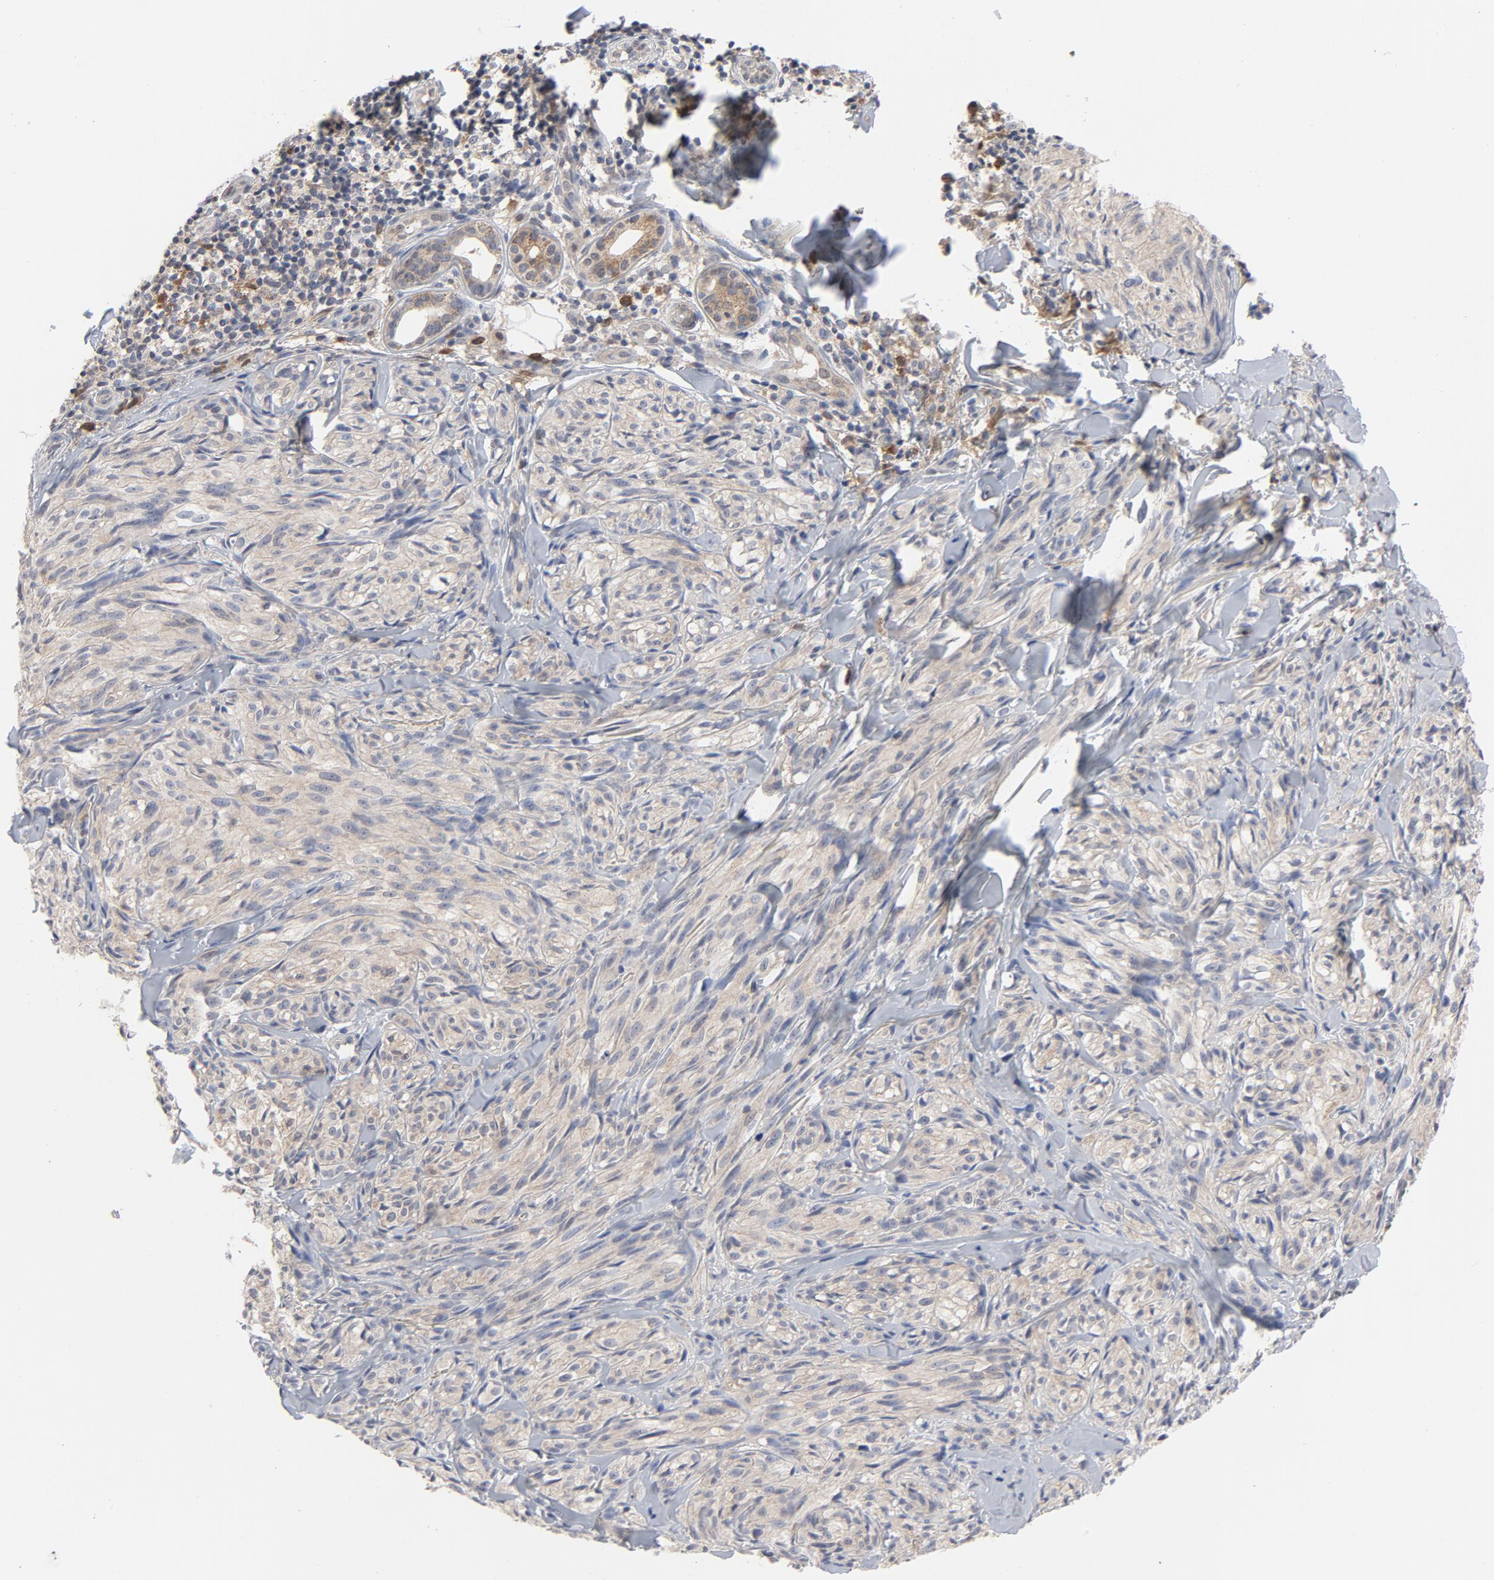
{"staining": {"intensity": "weak", "quantity": ">75%", "location": "cytoplasmic/membranous"}, "tissue": "melanoma", "cell_type": "Tumor cells", "image_type": "cancer", "snomed": [{"axis": "morphology", "description": "Malignant melanoma, Metastatic site"}, {"axis": "topography", "description": "Skin"}], "caption": "Tumor cells reveal weak cytoplasmic/membranous expression in approximately >75% of cells in melanoma.", "gene": "PRDX1", "patient": {"sex": "female", "age": 66}}